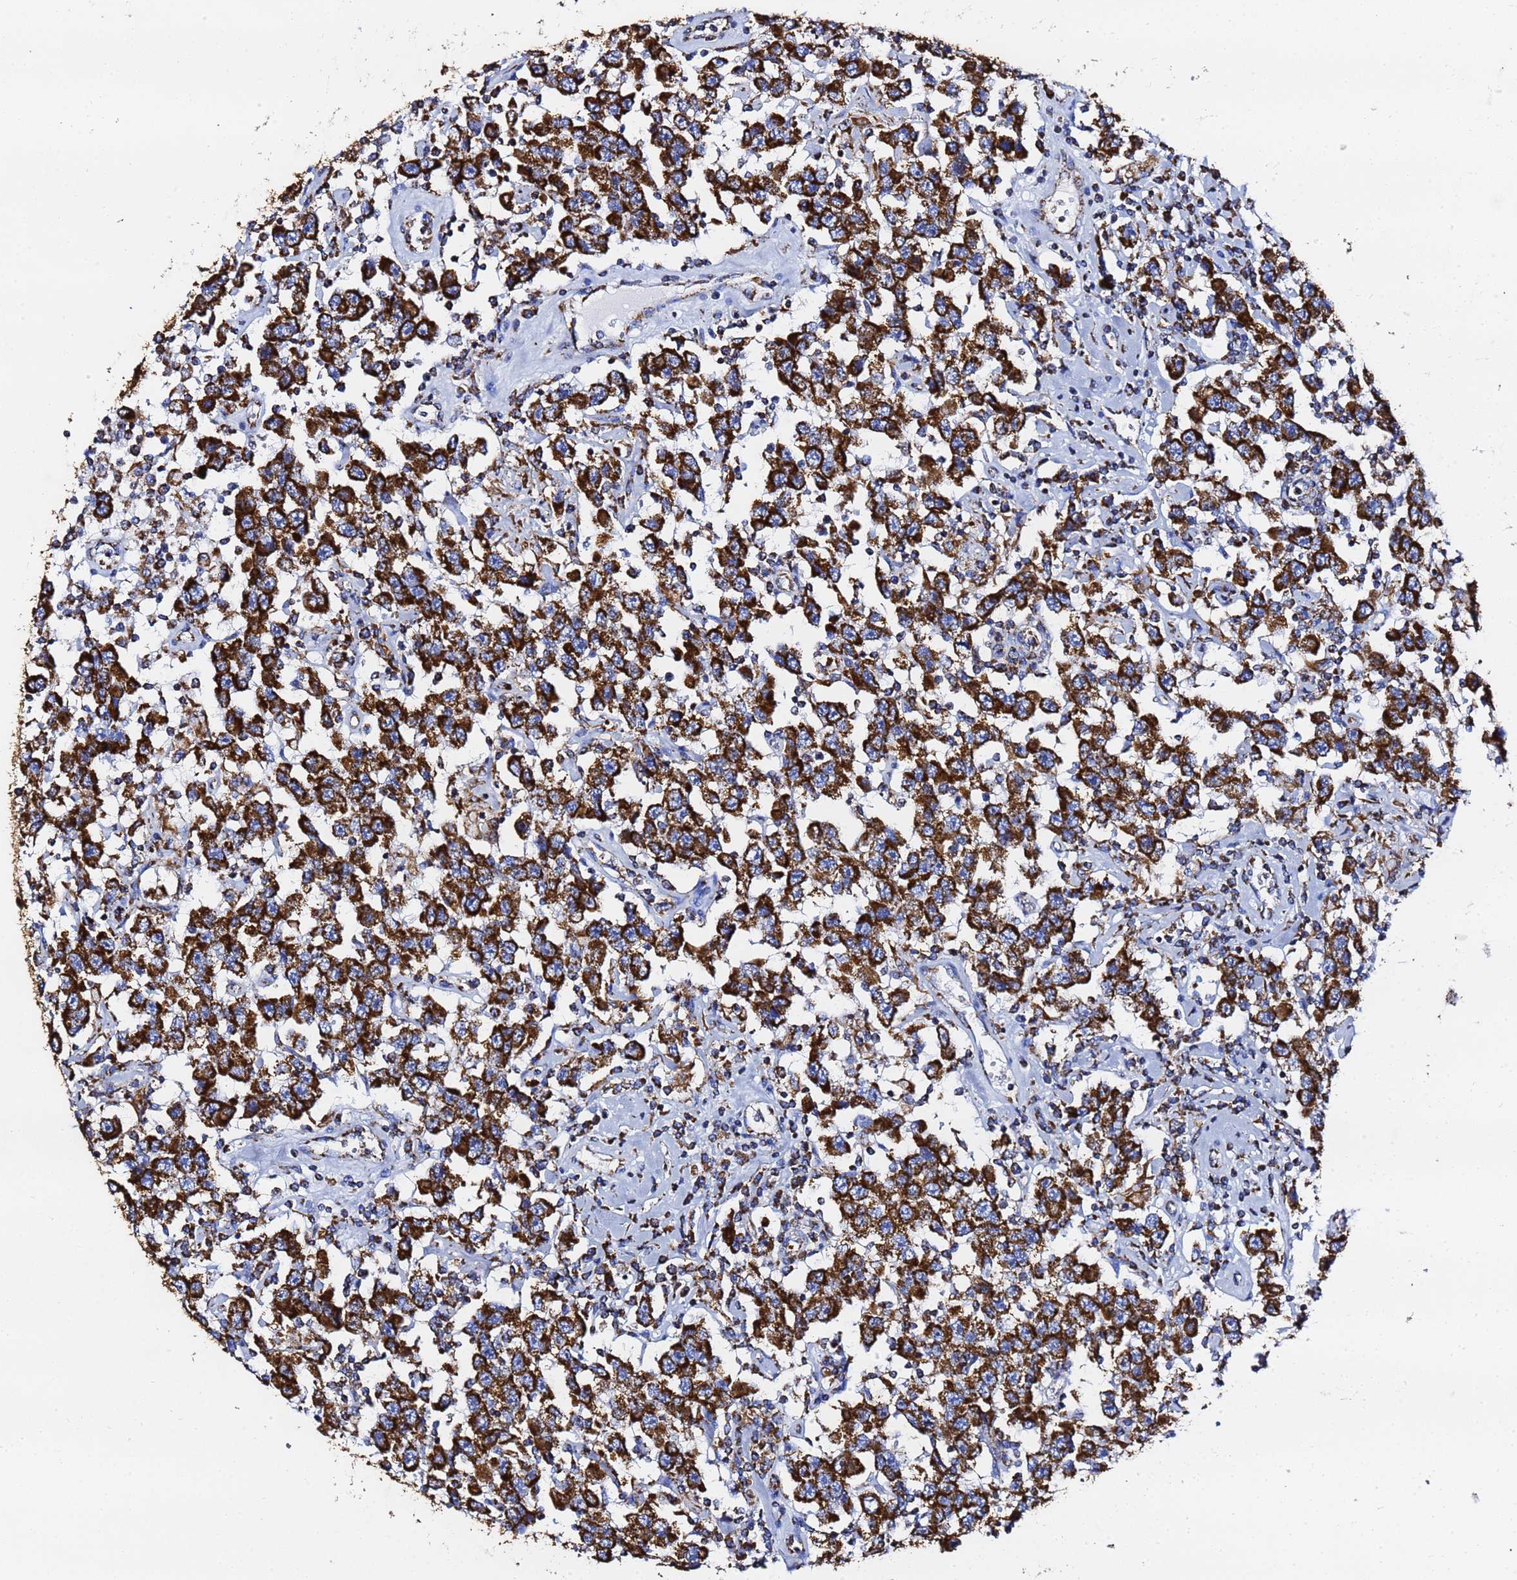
{"staining": {"intensity": "strong", "quantity": ">75%", "location": "cytoplasmic/membranous"}, "tissue": "testis cancer", "cell_type": "Tumor cells", "image_type": "cancer", "snomed": [{"axis": "morphology", "description": "Seminoma, NOS"}, {"axis": "topography", "description": "Testis"}], "caption": "Tumor cells reveal high levels of strong cytoplasmic/membranous positivity in about >75% of cells in testis seminoma.", "gene": "PHB2", "patient": {"sex": "male", "age": 41}}